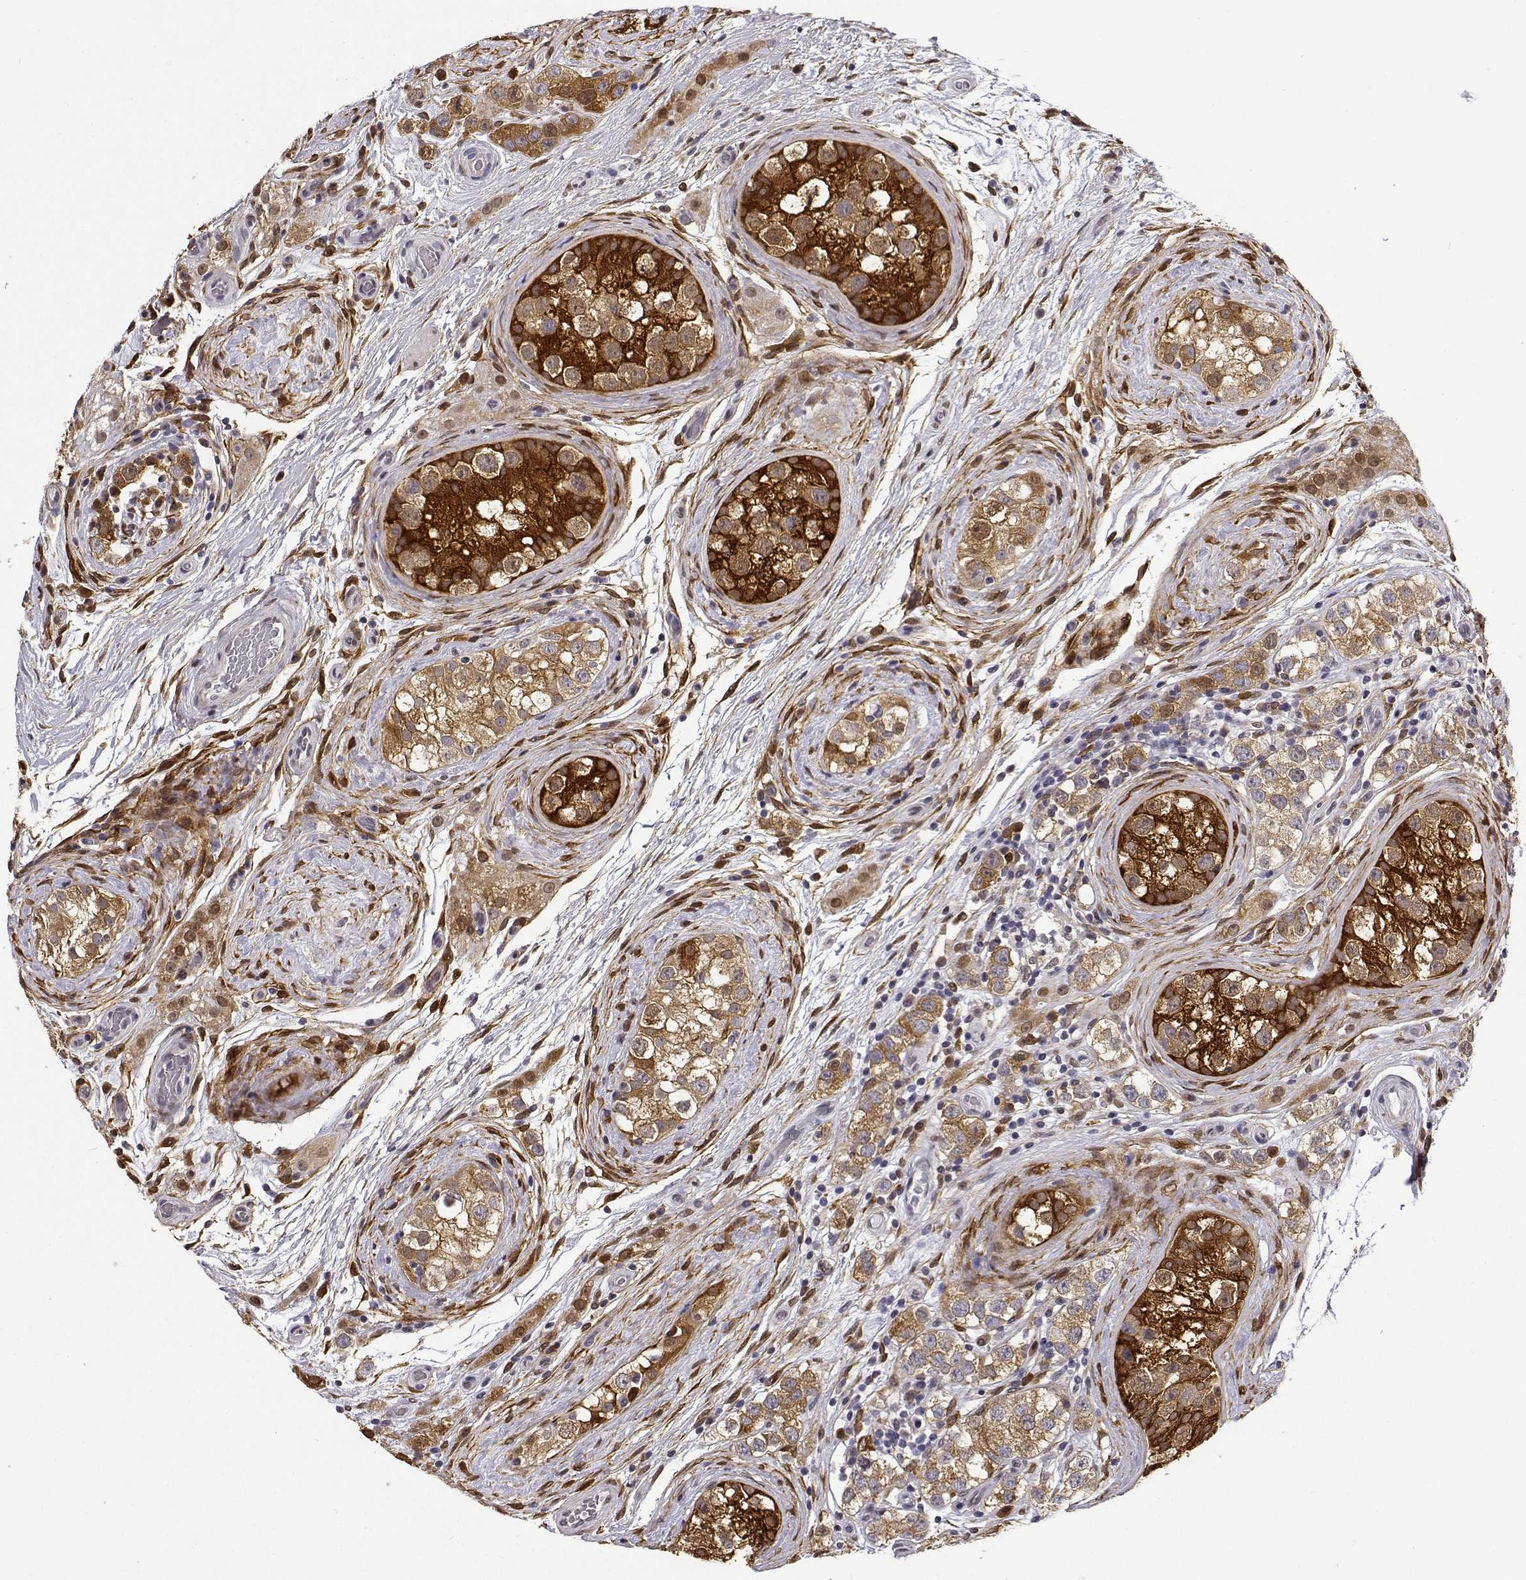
{"staining": {"intensity": "moderate", "quantity": ">75%", "location": "cytoplasmic/membranous"}, "tissue": "testis cancer", "cell_type": "Tumor cells", "image_type": "cancer", "snomed": [{"axis": "morphology", "description": "Seminoma, NOS"}, {"axis": "topography", "description": "Testis"}], "caption": "Tumor cells show moderate cytoplasmic/membranous expression in about >75% of cells in testis cancer (seminoma).", "gene": "PHGDH", "patient": {"sex": "male", "age": 34}}